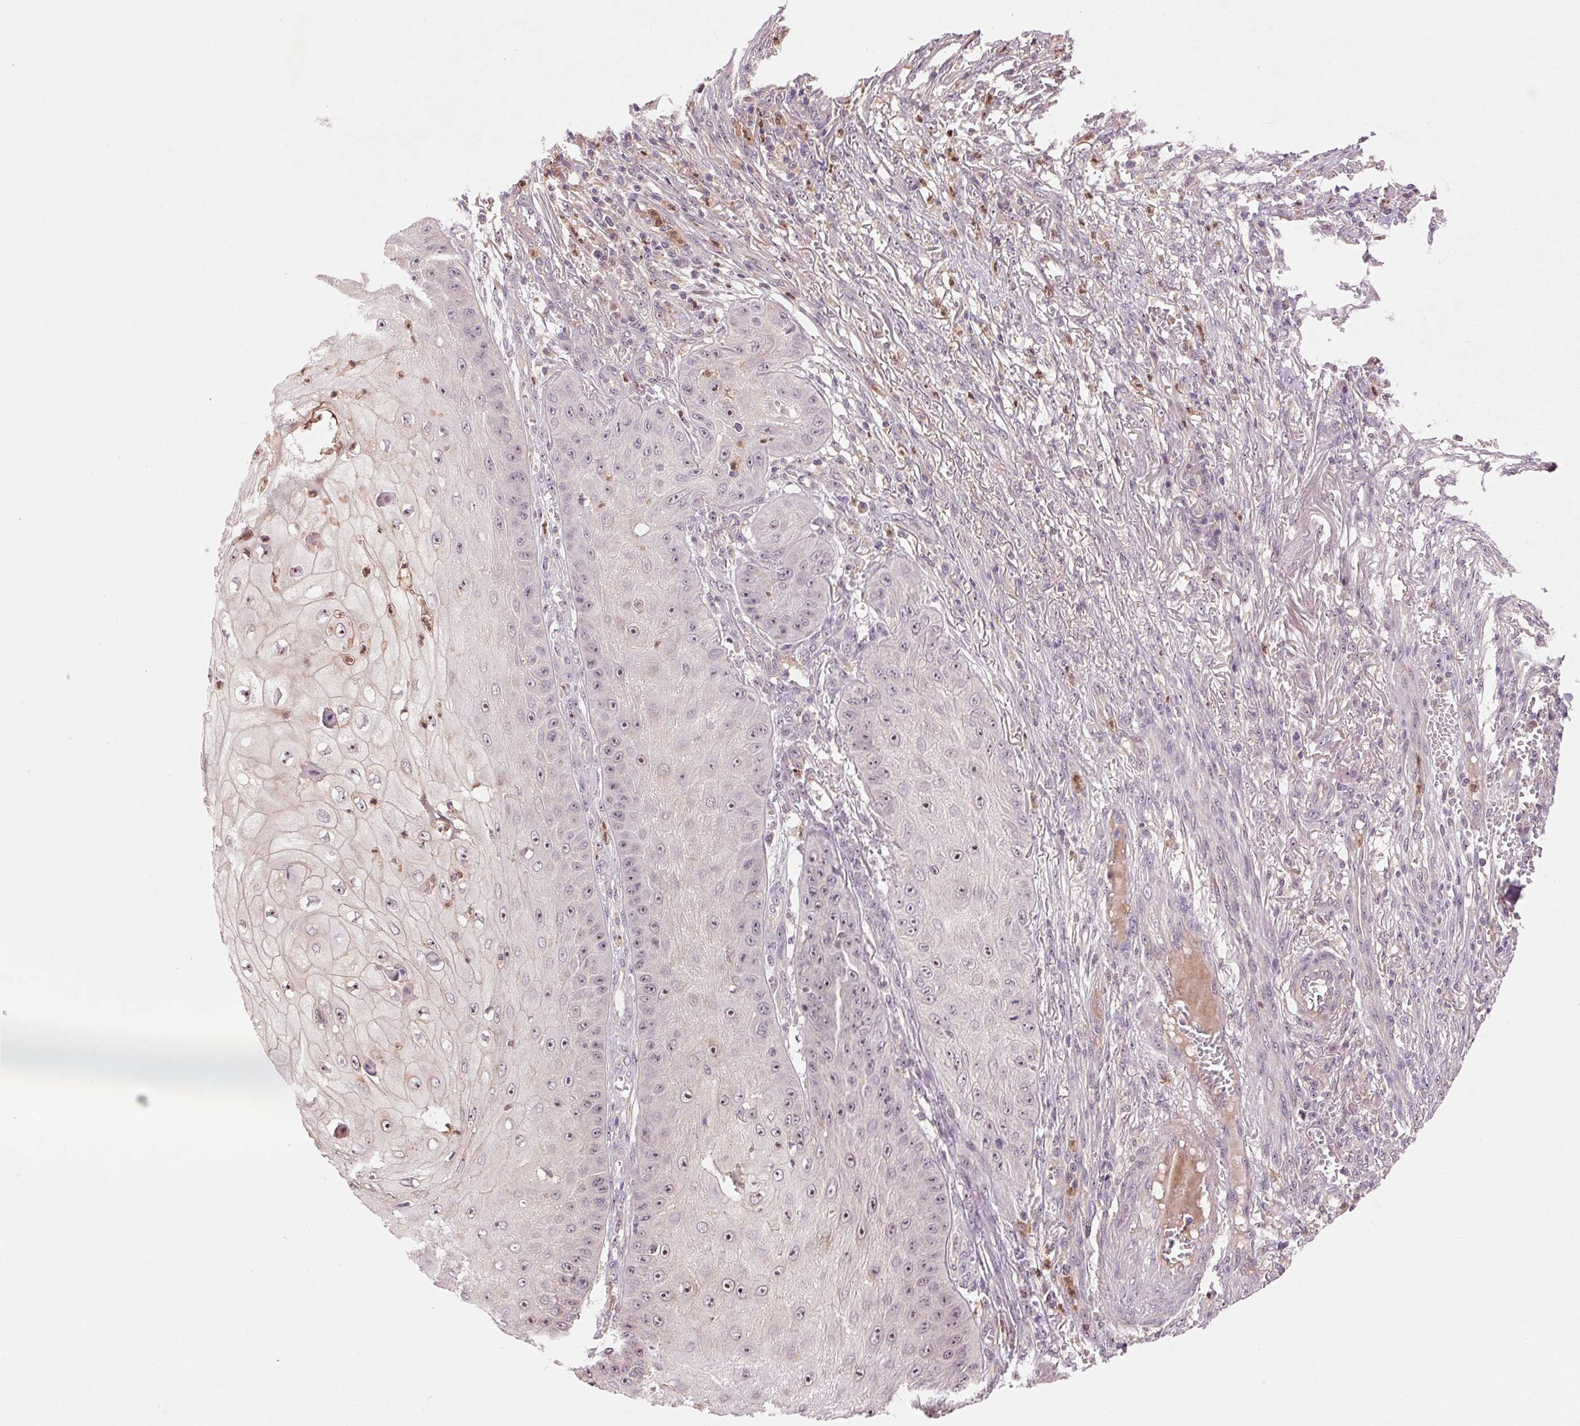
{"staining": {"intensity": "moderate", "quantity": "25%-75%", "location": "nuclear"}, "tissue": "skin cancer", "cell_type": "Tumor cells", "image_type": "cancer", "snomed": [{"axis": "morphology", "description": "Squamous cell carcinoma, NOS"}, {"axis": "topography", "description": "Skin"}], "caption": "Moderate nuclear protein staining is present in approximately 25%-75% of tumor cells in squamous cell carcinoma (skin). (Stains: DAB (3,3'-diaminobenzidine) in brown, nuclei in blue, Microscopy: brightfield microscopy at high magnification).", "gene": "RANBP3L", "patient": {"sex": "male", "age": 70}}